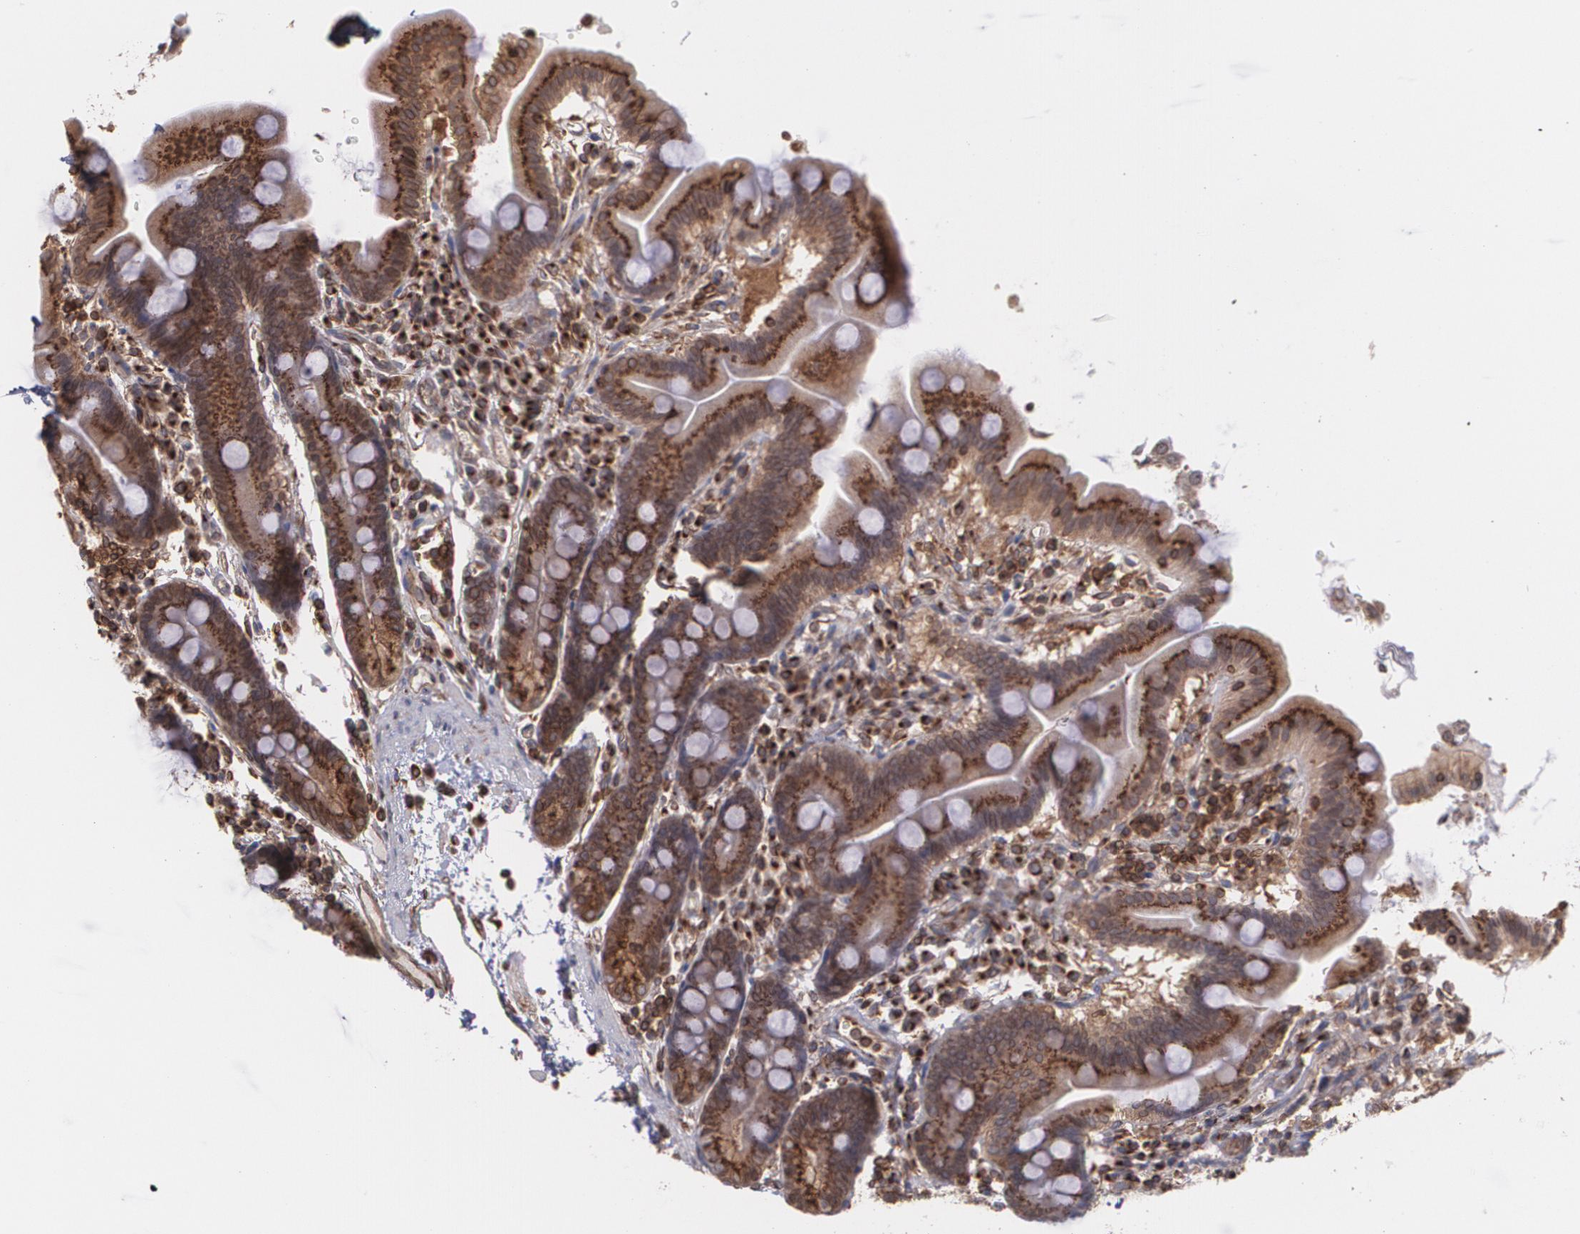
{"staining": {"intensity": "strong", "quantity": ">75%", "location": "cytoplasmic/membranous"}, "tissue": "duodenum", "cell_type": "Glandular cells", "image_type": "normal", "snomed": [{"axis": "morphology", "description": "Normal tissue, NOS"}, {"axis": "topography", "description": "Duodenum"}], "caption": "Immunohistochemical staining of benign human duodenum reveals >75% levels of strong cytoplasmic/membranous protein expression in about >75% of glandular cells. The staining was performed using DAB (3,3'-diaminobenzidine), with brown indicating positive protein expression. Nuclei are stained blue with hematoxylin.", "gene": "TRIP11", "patient": {"sex": "male", "age": 50}}